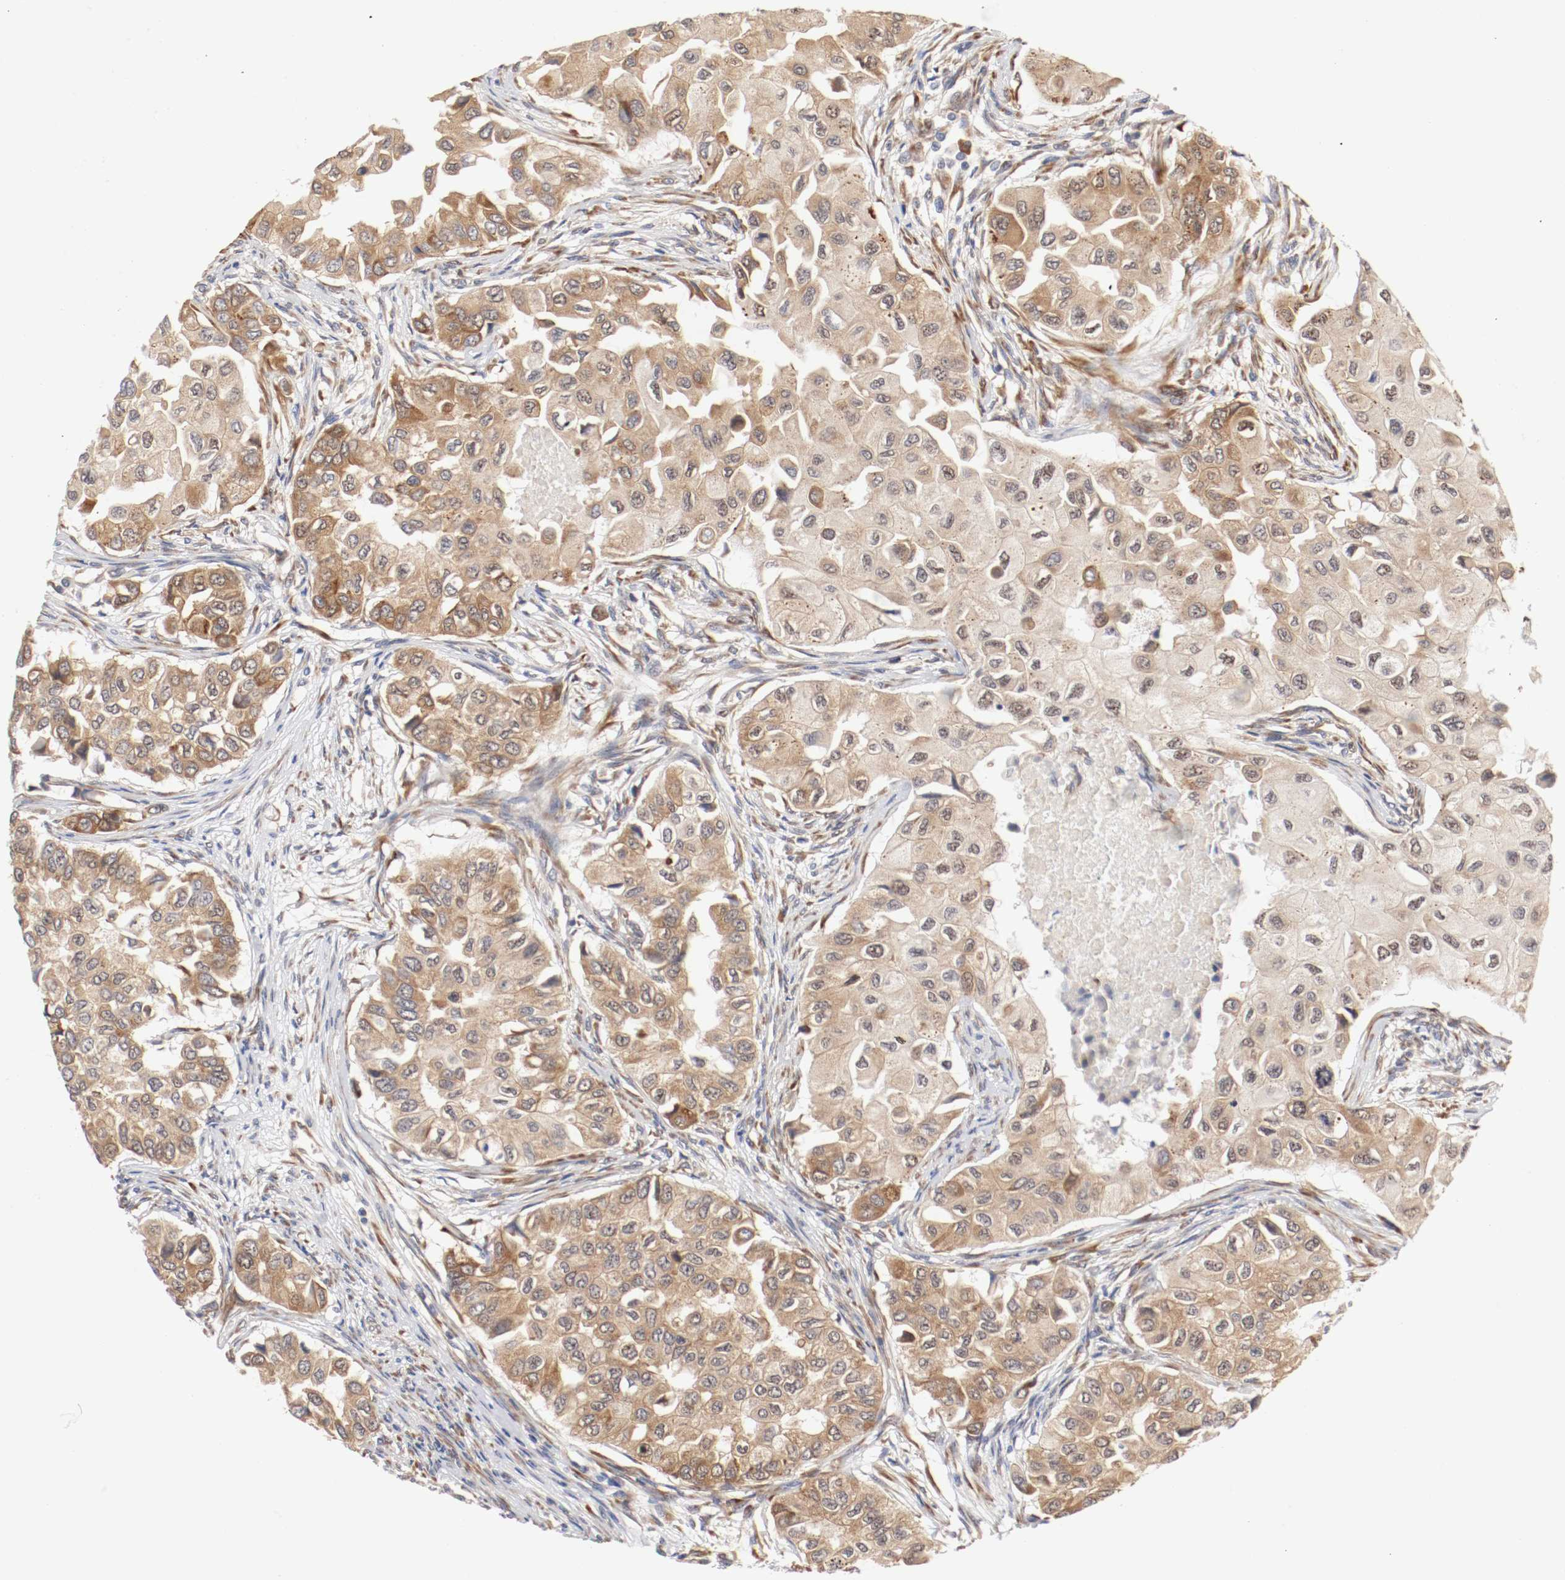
{"staining": {"intensity": "moderate", "quantity": ">75%", "location": "cytoplasmic/membranous"}, "tissue": "breast cancer", "cell_type": "Tumor cells", "image_type": "cancer", "snomed": [{"axis": "morphology", "description": "Normal tissue, NOS"}, {"axis": "morphology", "description": "Duct carcinoma"}, {"axis": "topography", "description": "Breast"}], "caption": "A medium amount of moderate cytoplasmic/membranous staining is seen in approximately >75% of tumor cells in breast invasive ductal carcinoma tissue.", "gene": "FKBP3", "patient": {"sex": "female", "age": 49}}